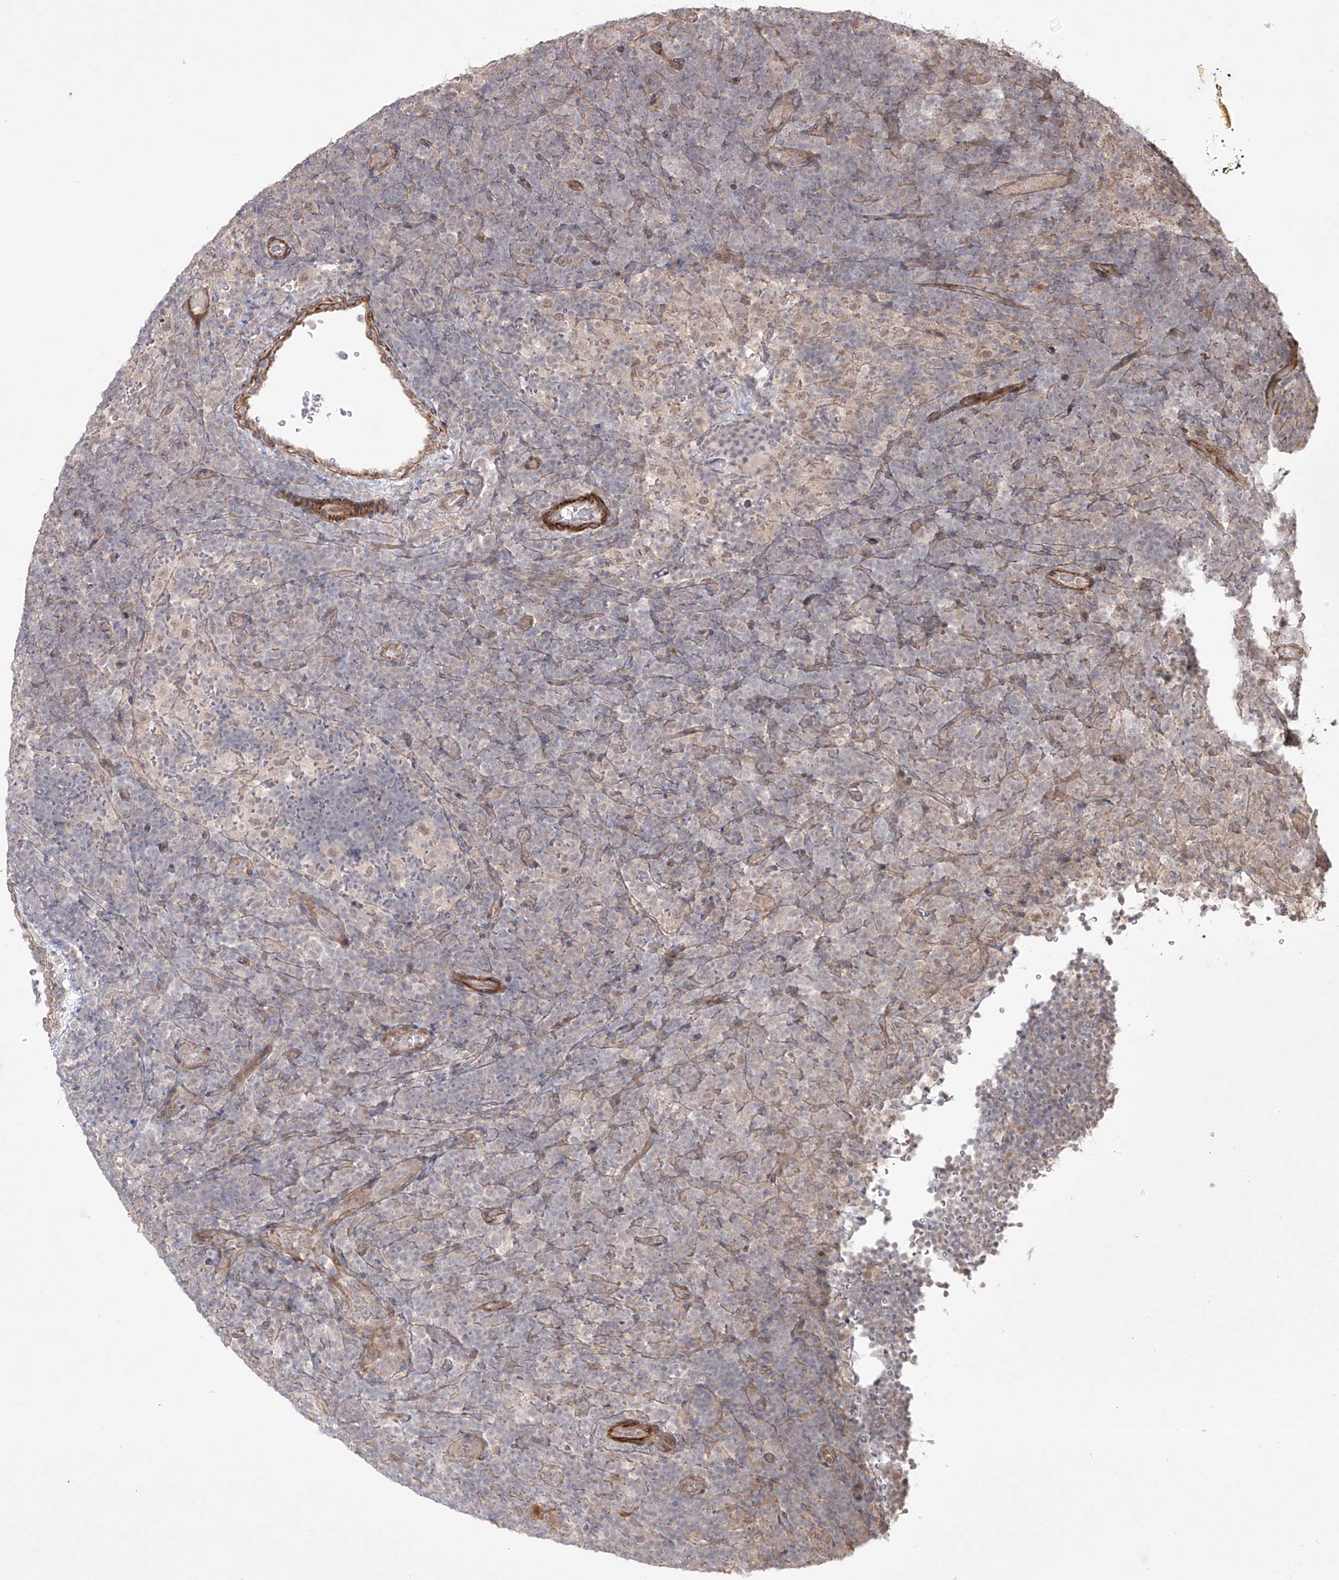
{"staining": {"intensity": "weak", "quantity": "<25%", "location": "nuclear"}, "tissue": "lymphoma", "cell_type": "Tumor cells", "image_type": "cancer", "snomed": [{"axis": "morphology", "description": "Hodgkin's disease, NOS"}, {"axis": "topography", "description": "Lymph node"}], "caption": "Tumor cells are negative for protein expression in human Hodgkin's disease.", "gene": "KDM1B", "patient": {"sex": "female", "age": 57}}